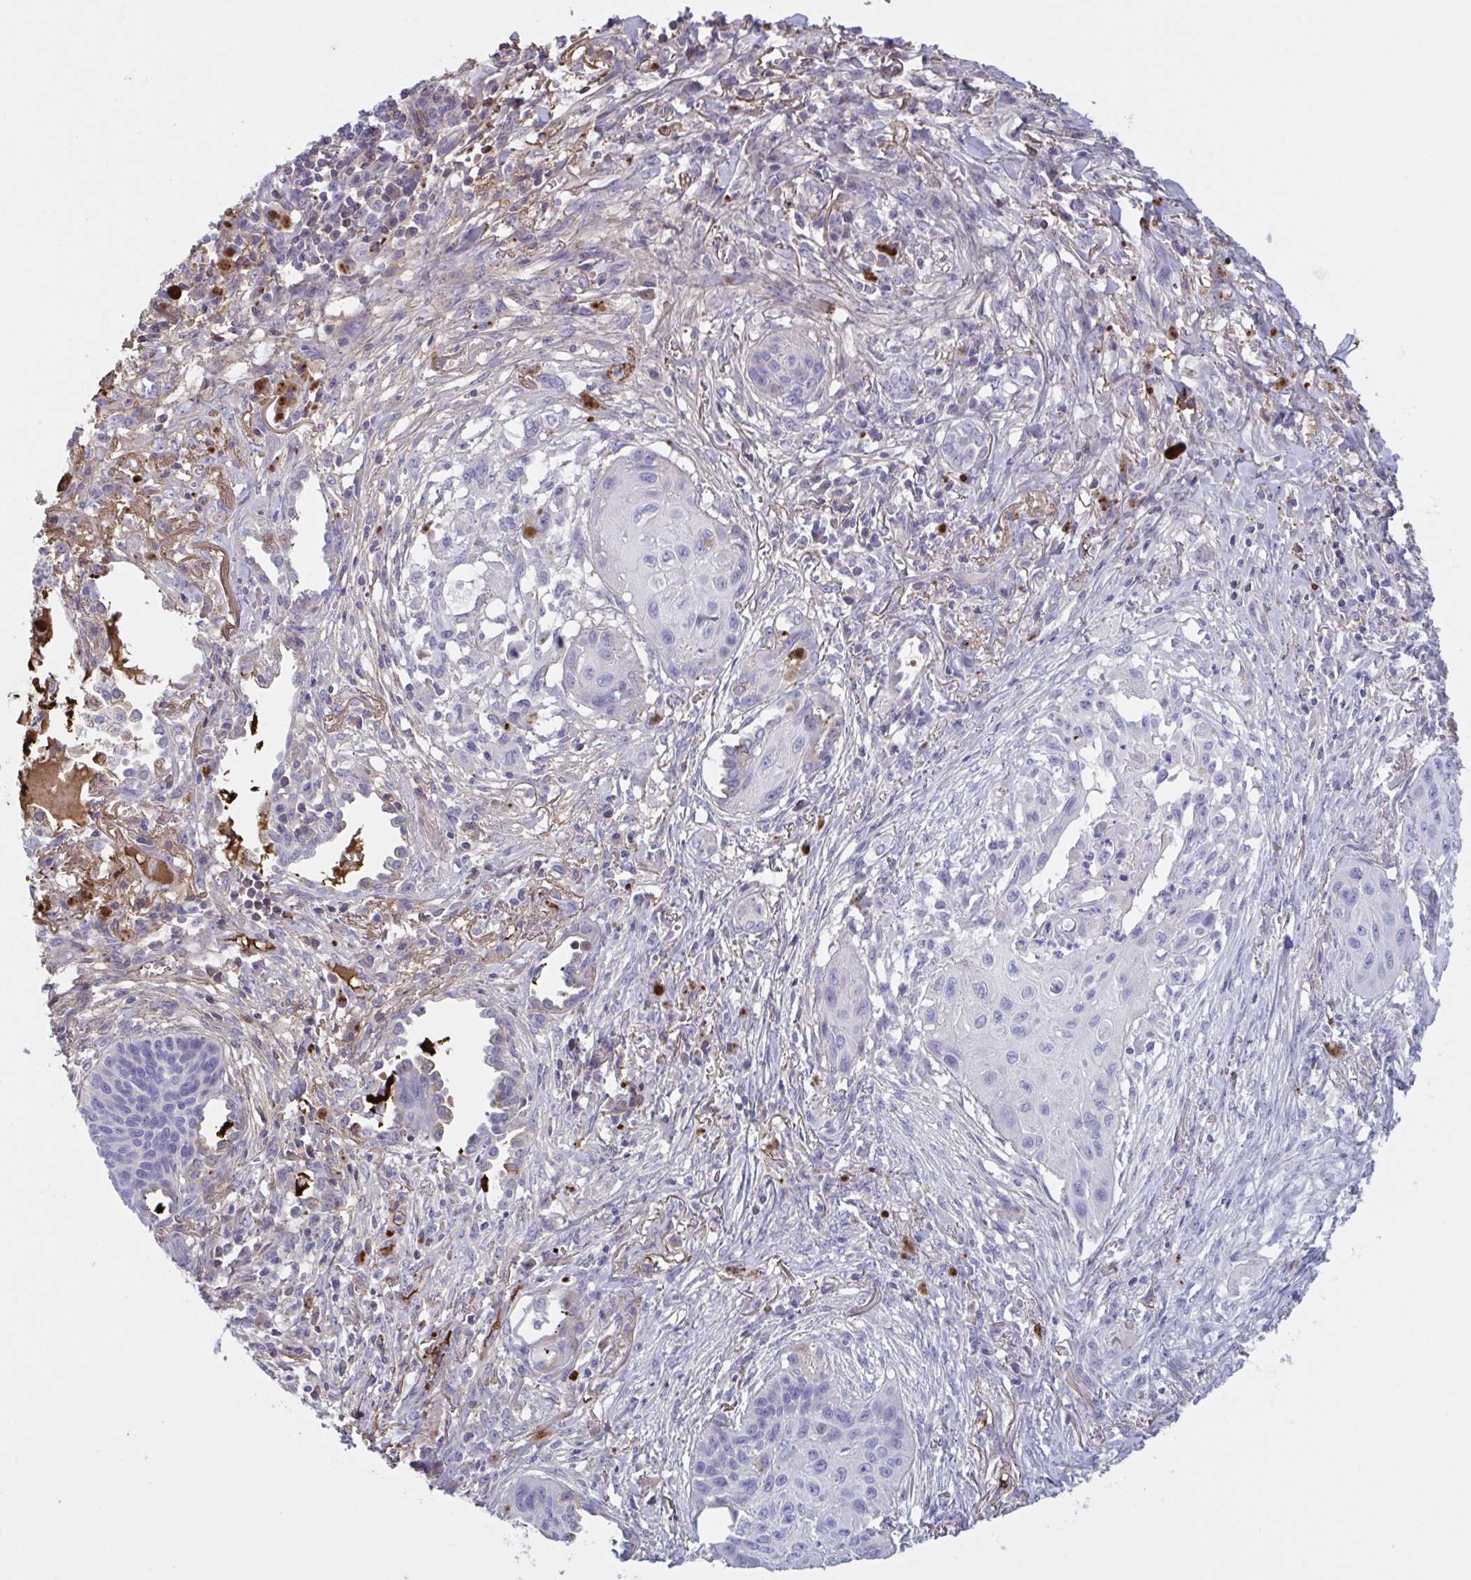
{"staining": {"intensity": "negative", "quantity": "none", "location": "none"}, "tissue": "lung cancer", "cell_type": "Tumor cells", "image_type": "cancer", "snomed": [{"axis": "morphology", "description": "Squamous cell carcinoma, NOS"}, {"axis": "topography", "description": "Lung"}], "caption": "Tumor cells are negative for brown protein staining in lung cancer.", "gene": "IL1R1", "patient": {"sex": "male", "age": 71}}